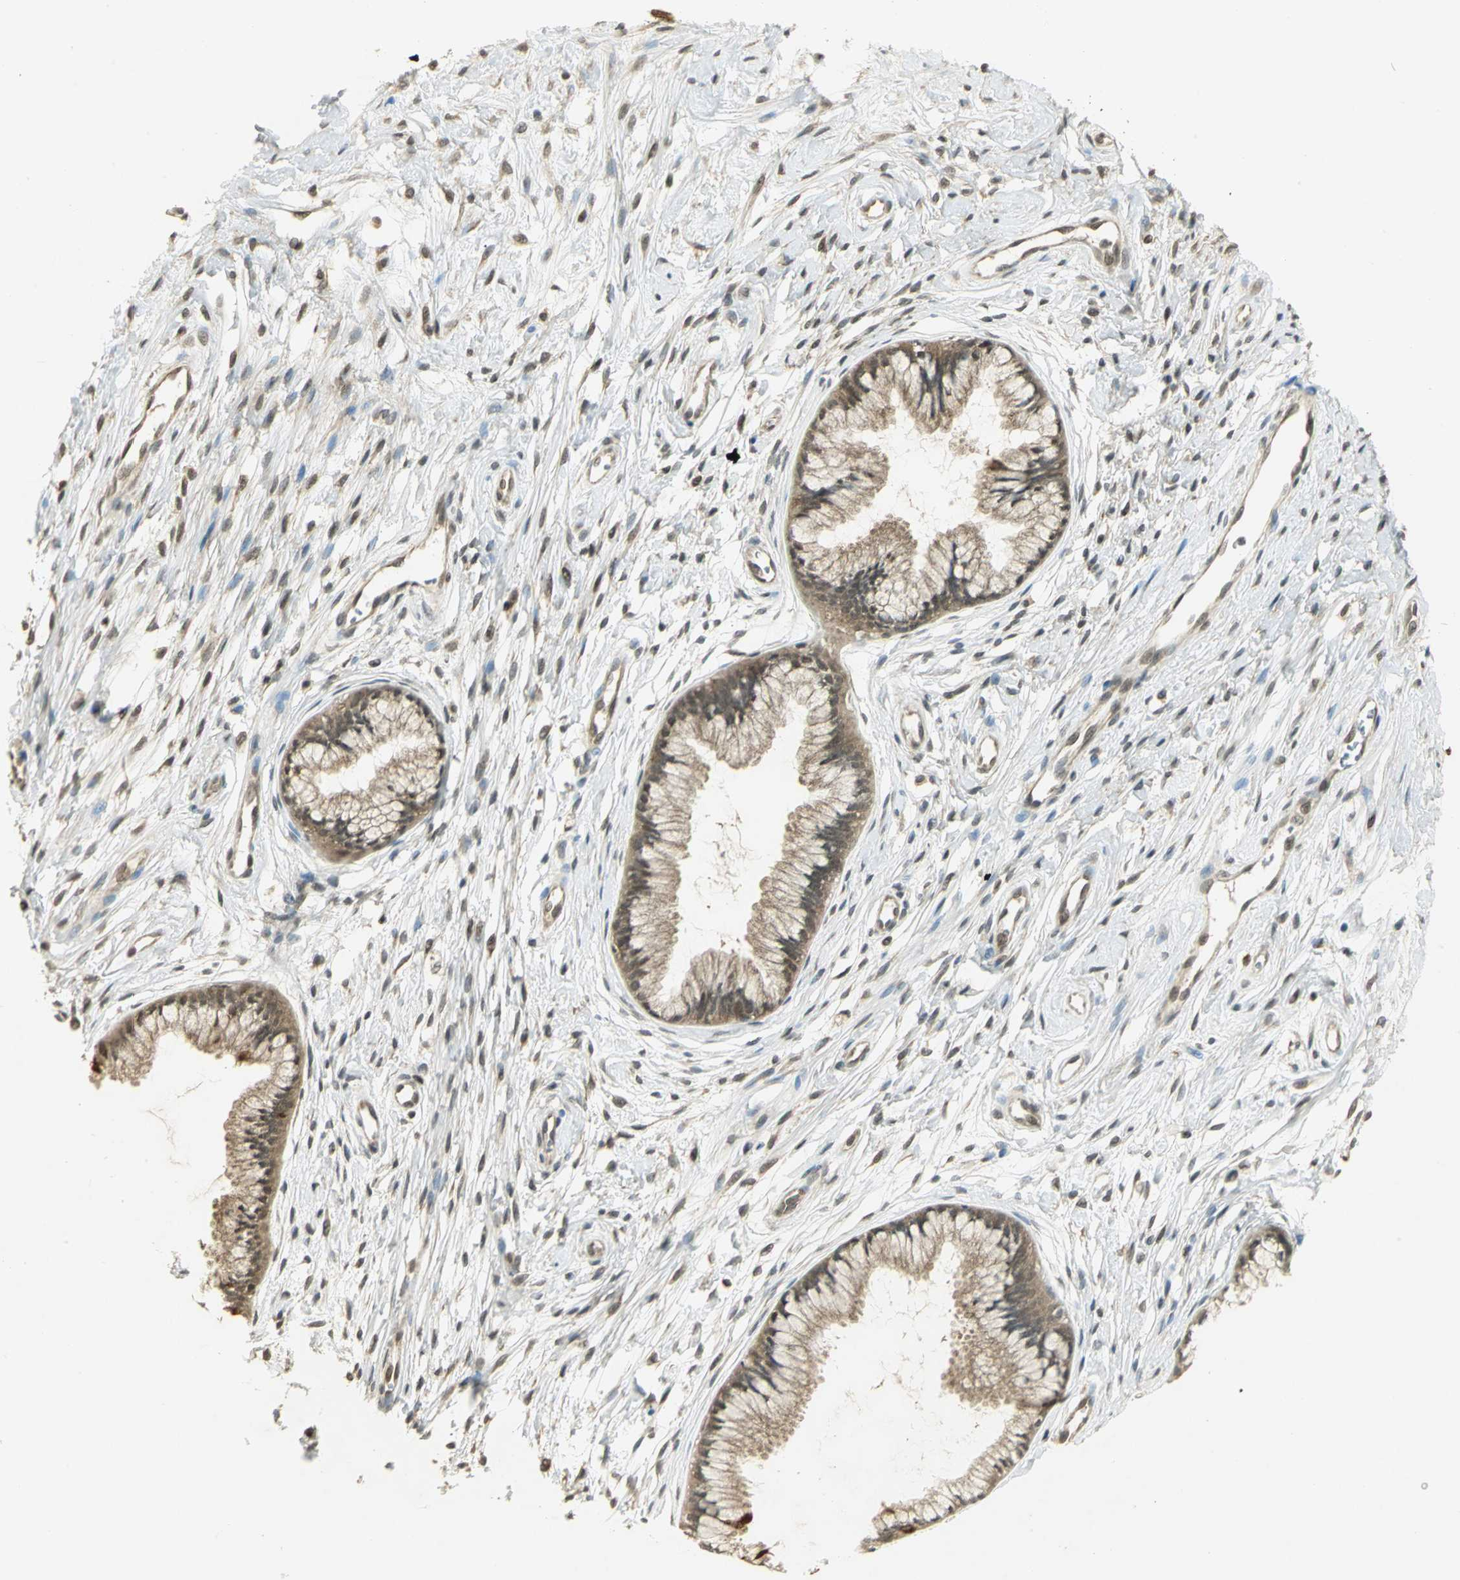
{"staining": {"intensity": "moderate", "quantity": ">75%", "location": "cytoplasmic/membranous"}, "tissue": "cervix", "cell_type": "Glandular cells", "image_type": "normal", "snomed": [{"axis": "morphology", "description": "Normal tissue, NOS"}, {"axis": "topography", "description": "Cervix"}], "caption": "Brown immunohistochemical staining in normal human cervix displays moderate cytoplasmic/membranous staining in about >75% of glandular cells.", "gene": "CDC34", "patient": {"sex": "female", "age": 39}}